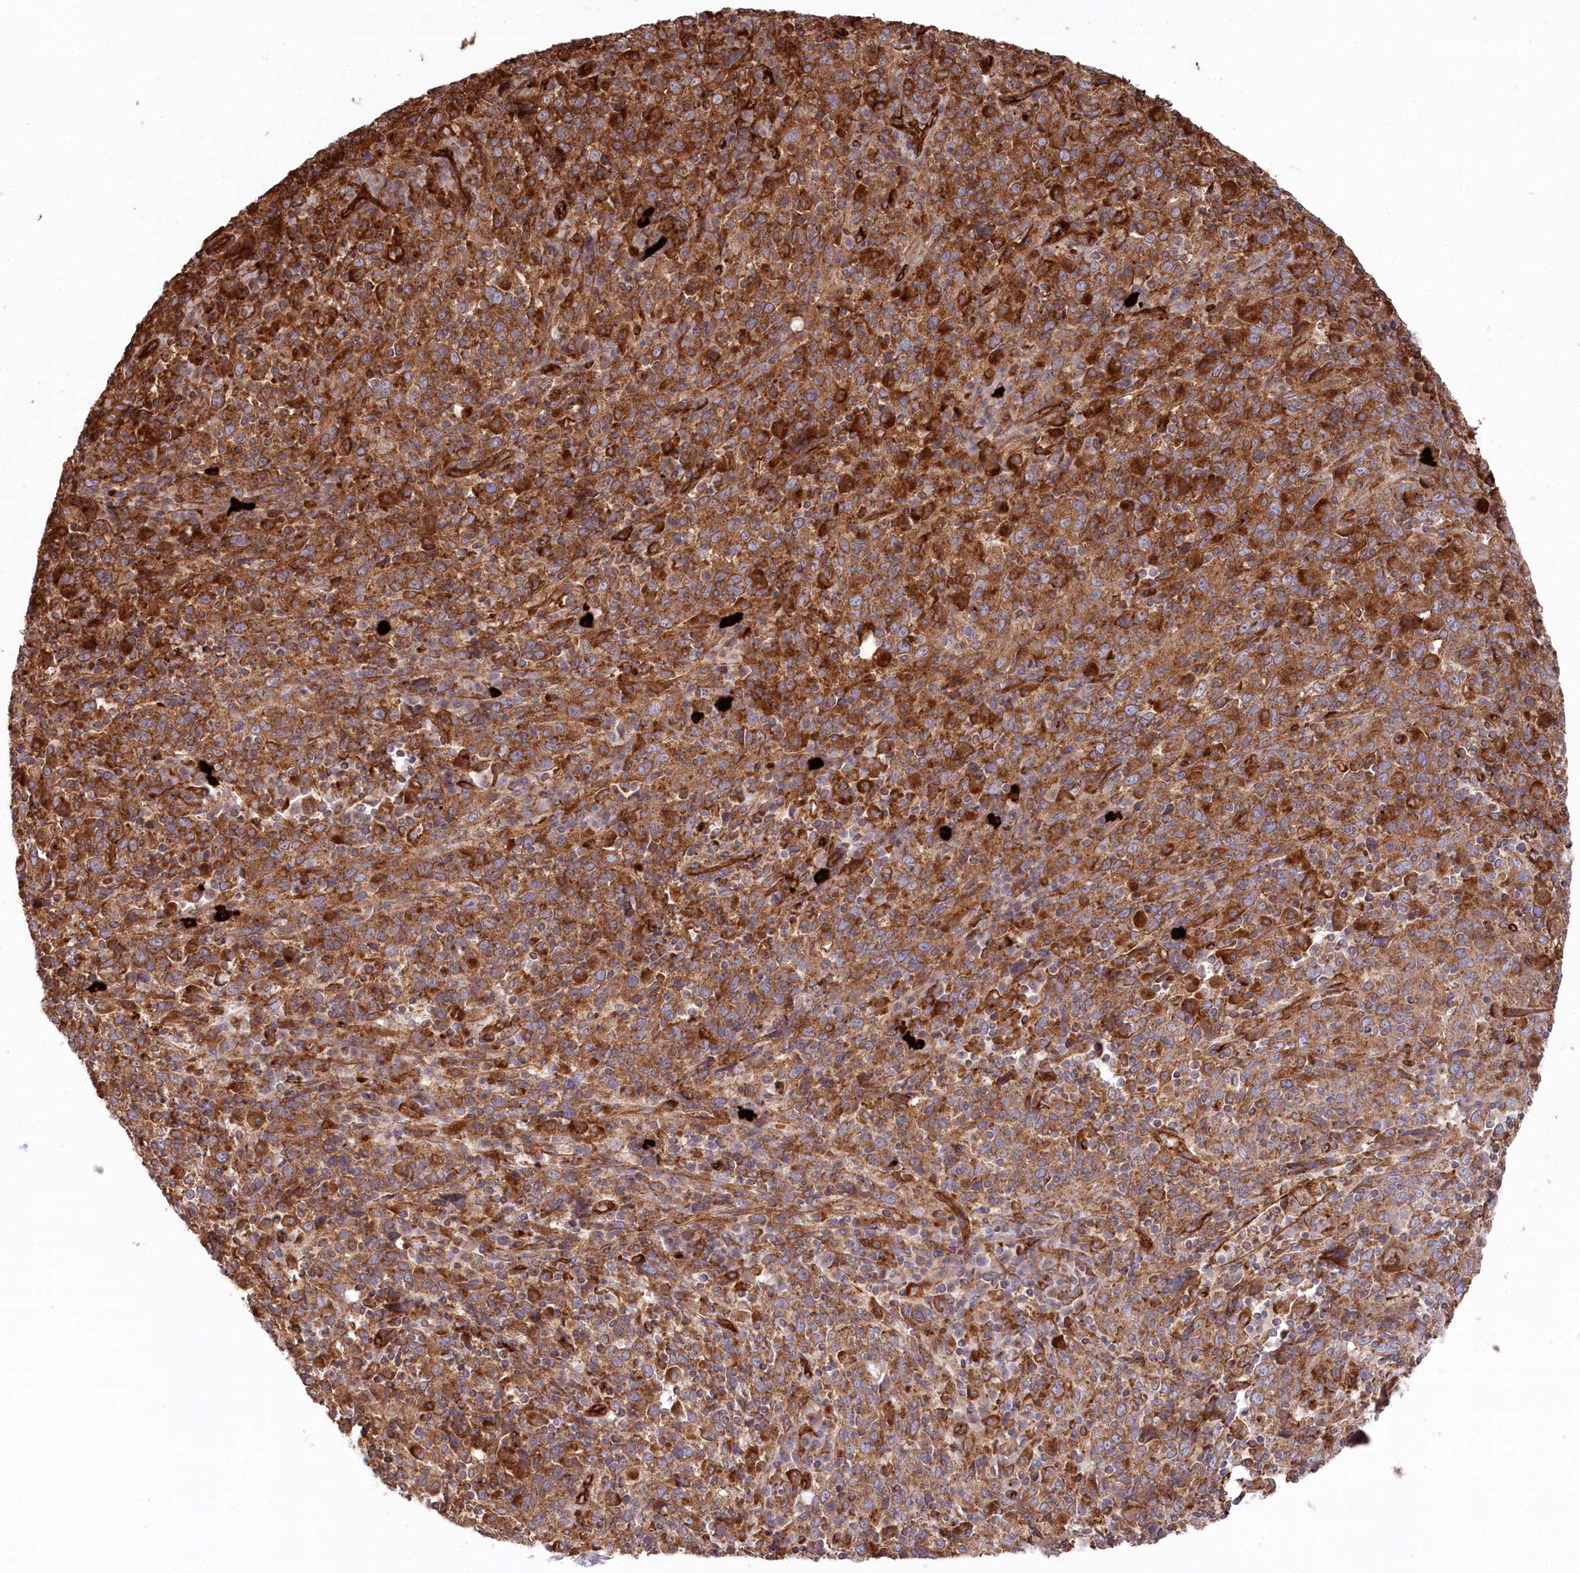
{"staining": {"intensity": "strong", "quantity": ">75%", "location": "cytoplasmic/membranous"}, "tissue": "cervical cancer", "cell_type": "Tumor cells", "image_type": "cancer", "snomed": [{"axis": "morphology", "description": "Squamous cell carcinoma, NOS"}, {"axis": "topography", "description": "Cervix"}], "caption": "Immunohistochemistry (IHC) photomicrograph of human squamous cell carcinoma (cervical) stained for a protein (brown), which shows high levels of strong cytoplasmic/membranous expression in approximately >75% of tumor cells.", "gene": "MTPAP", "patient": {"sex": "female", "age": 46}}